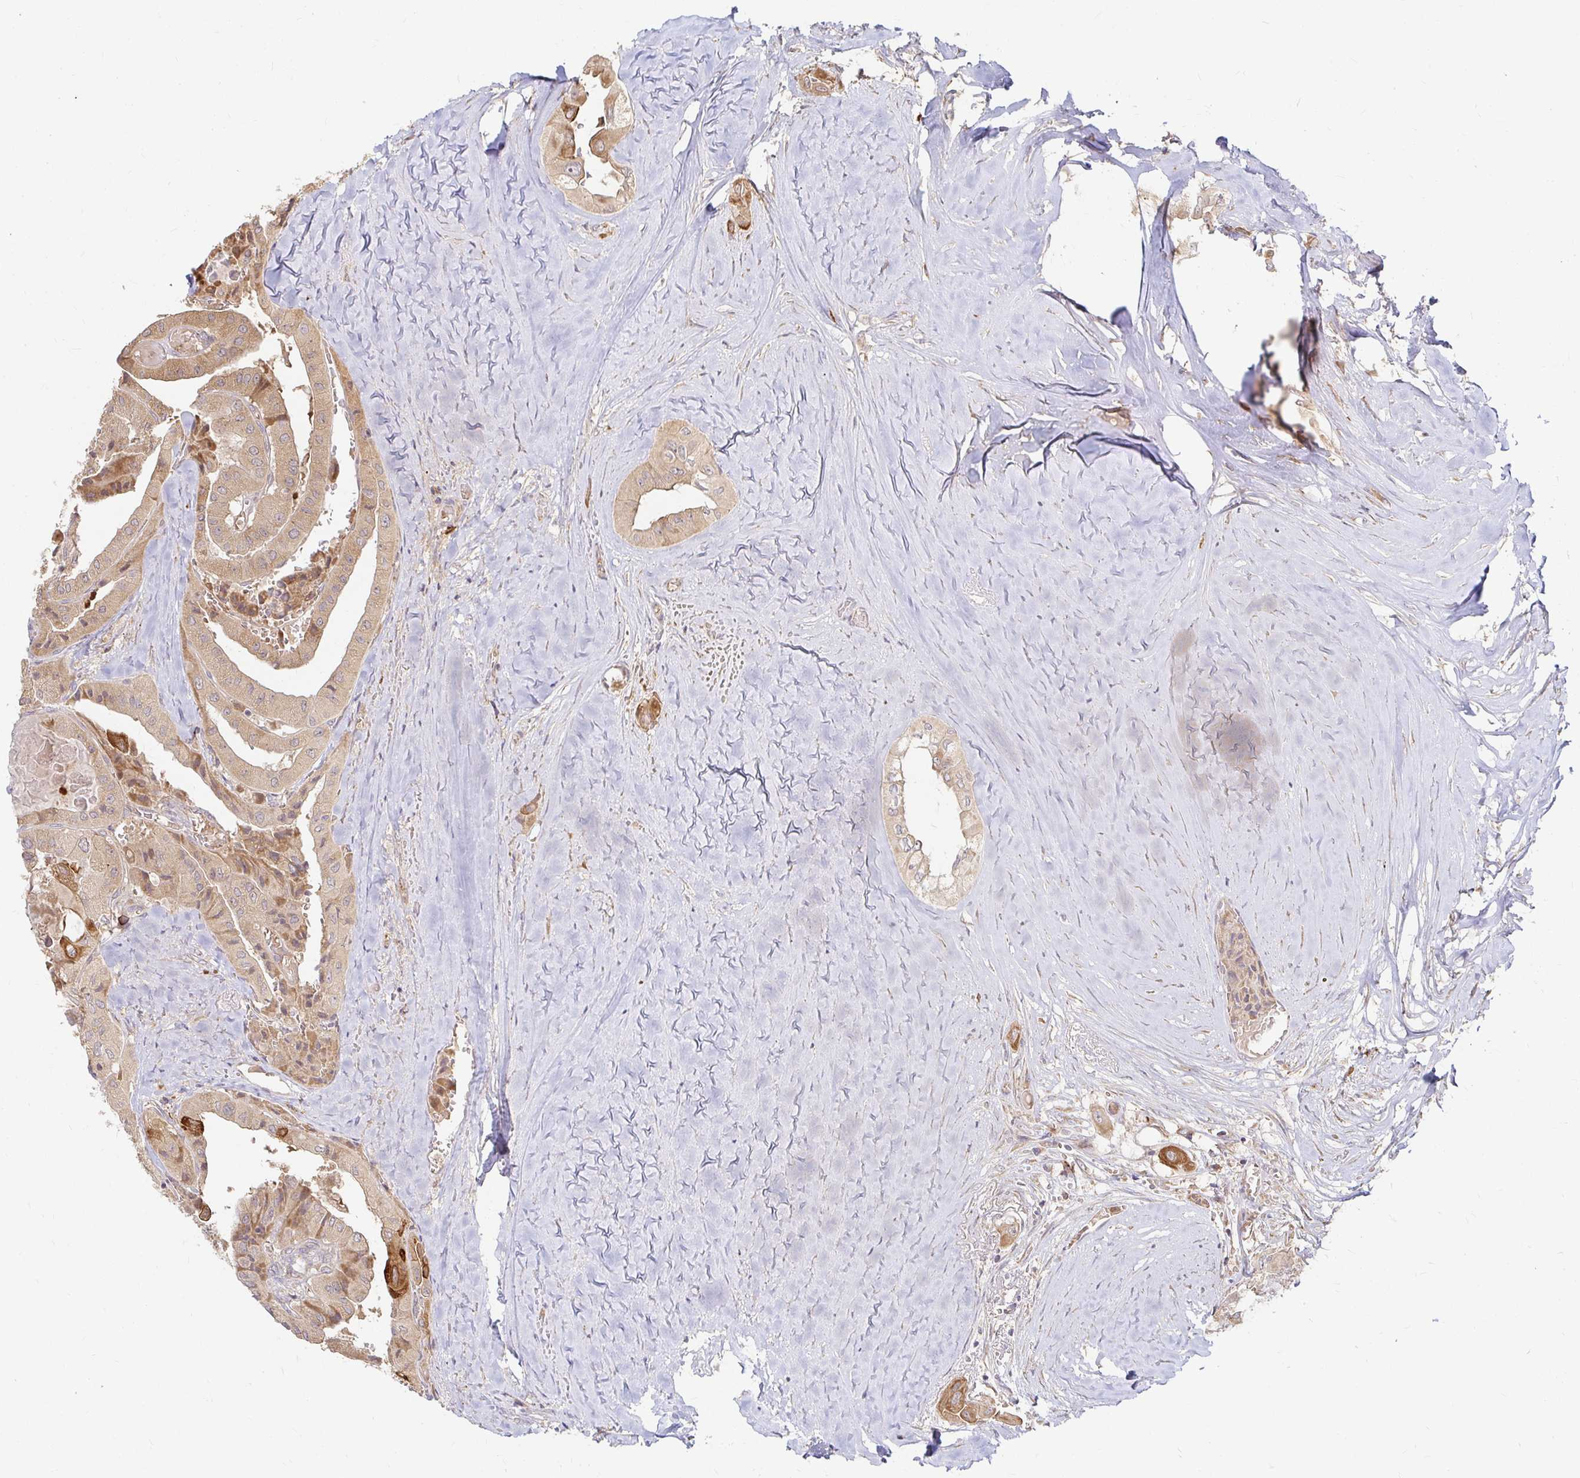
{"staining": {"intensity": "weak", "quantity": ">75%", "location": "cytoplasmic/membranous"}, "tissue": "thyroid cancer", "cell_type": "Tumor cells", "image_type": "cancer", "snomed": [{"axis": "morphology", "description": "Normal tissue, NOS"}, {"axis": "morphology", "description": "Papillary adenocarcinoma, NOS"}, {"axis": "topography", "description": "Thyroid gland"}], "caption": "Thyroid cancer (papillary adenocarcinoma) stained with DAB (3,3'-diaminobenzidine) immunohistochemistry demonstrates low levels of weak cytoplasmic/membranous staining in approximately >75% of tumor cells.", "gene": "CAST", "patient": {"sex": "female", "age": 59}}